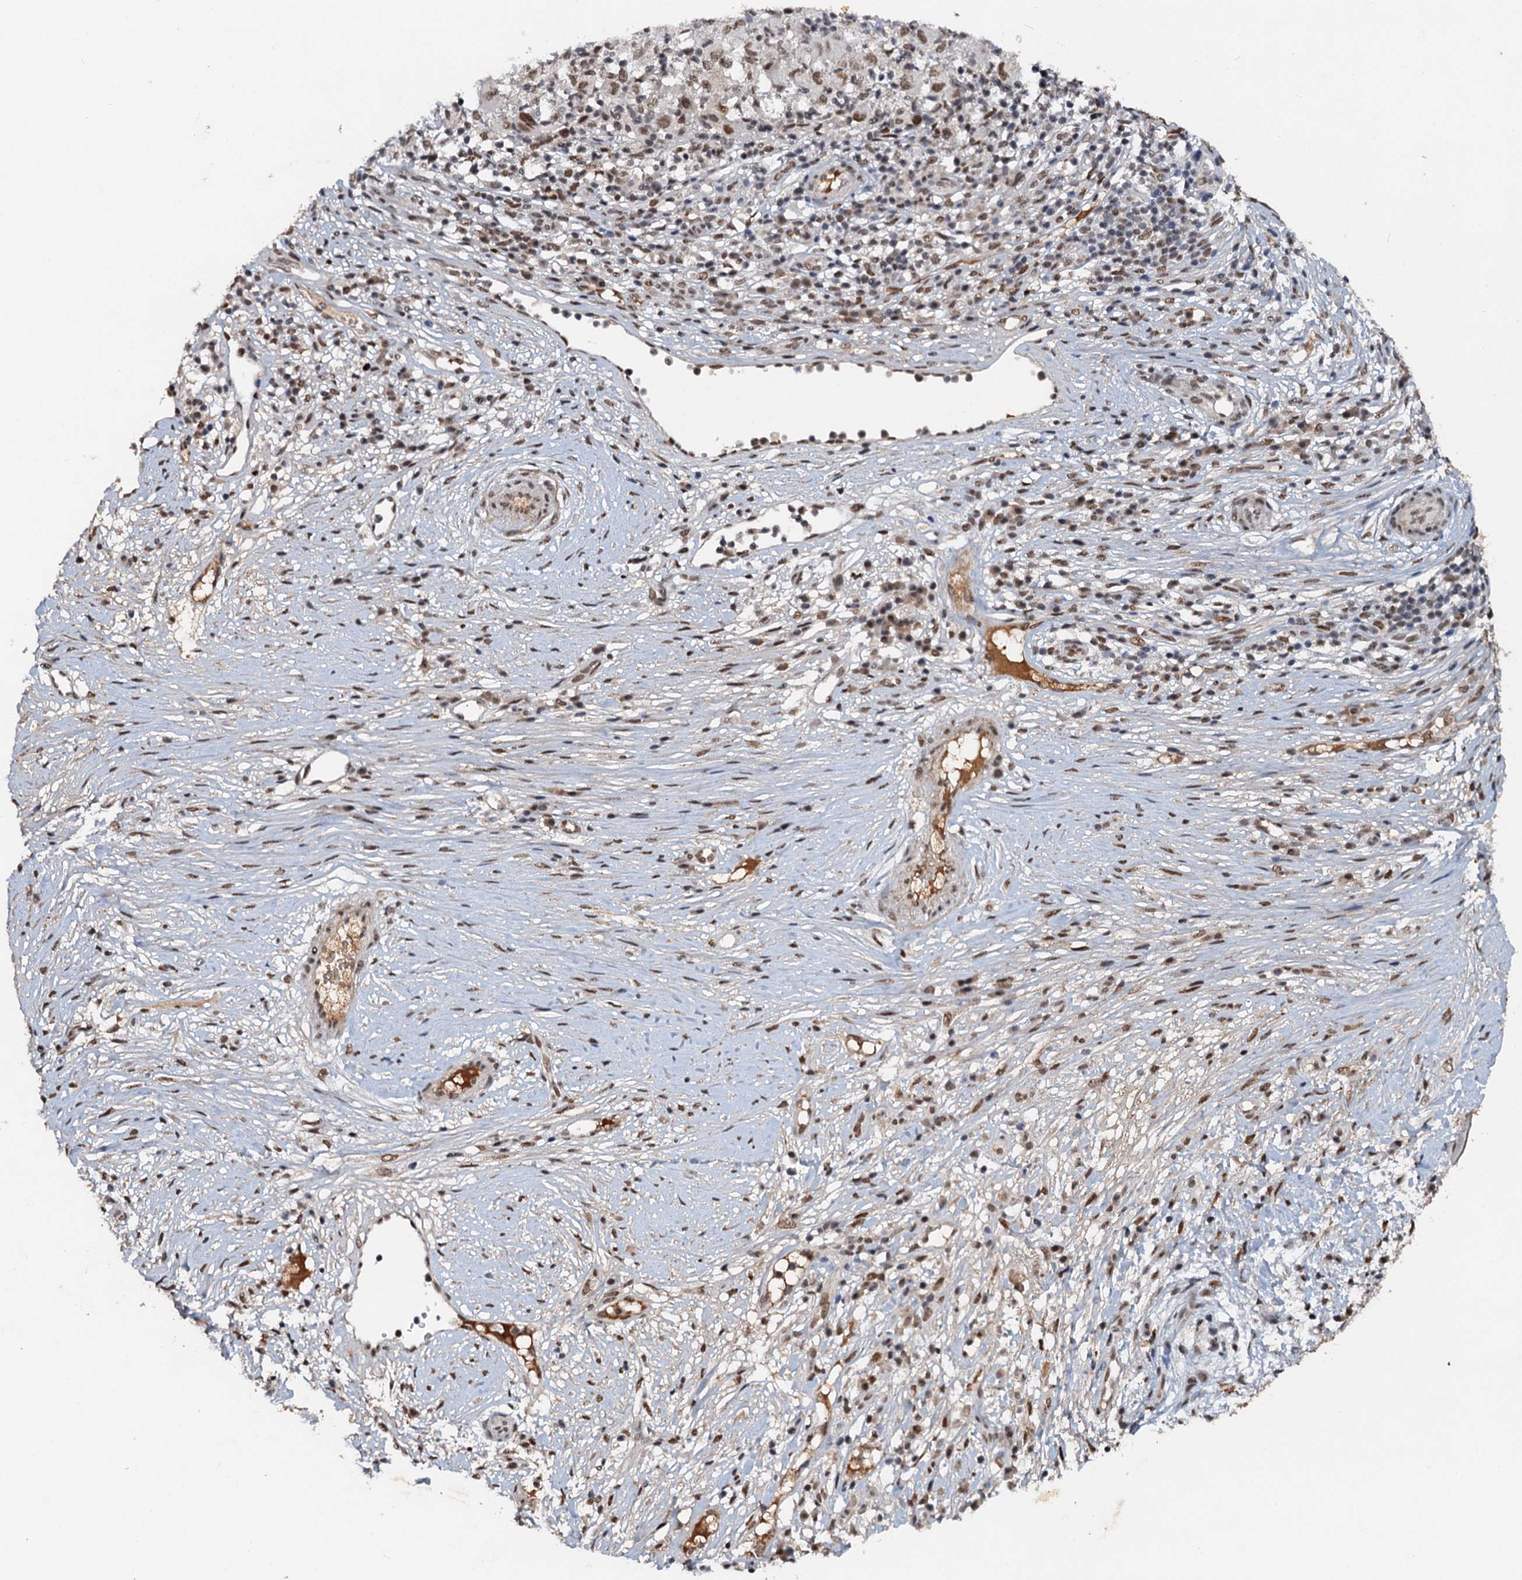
{"staining": {"intensity": "moderate", "quantity": ">75%", "location": "nuclear"}, "tissue": "melanoma", "cell_type": "Tumor cells", "image_type": "cancer", "snomed": [{"axis": "morphology", "description": "Malignant melanoma, NOS"}, {"axis": "topography", "description": "Skin"}], "caption": "The histopathology image shows immunohistochemical staining of melanoma. There is moderate nuclear staining is present in approximately >75% of tumor cells.", "gene": "CSTF3", "patient": {"sex": "male", "age": 73}}